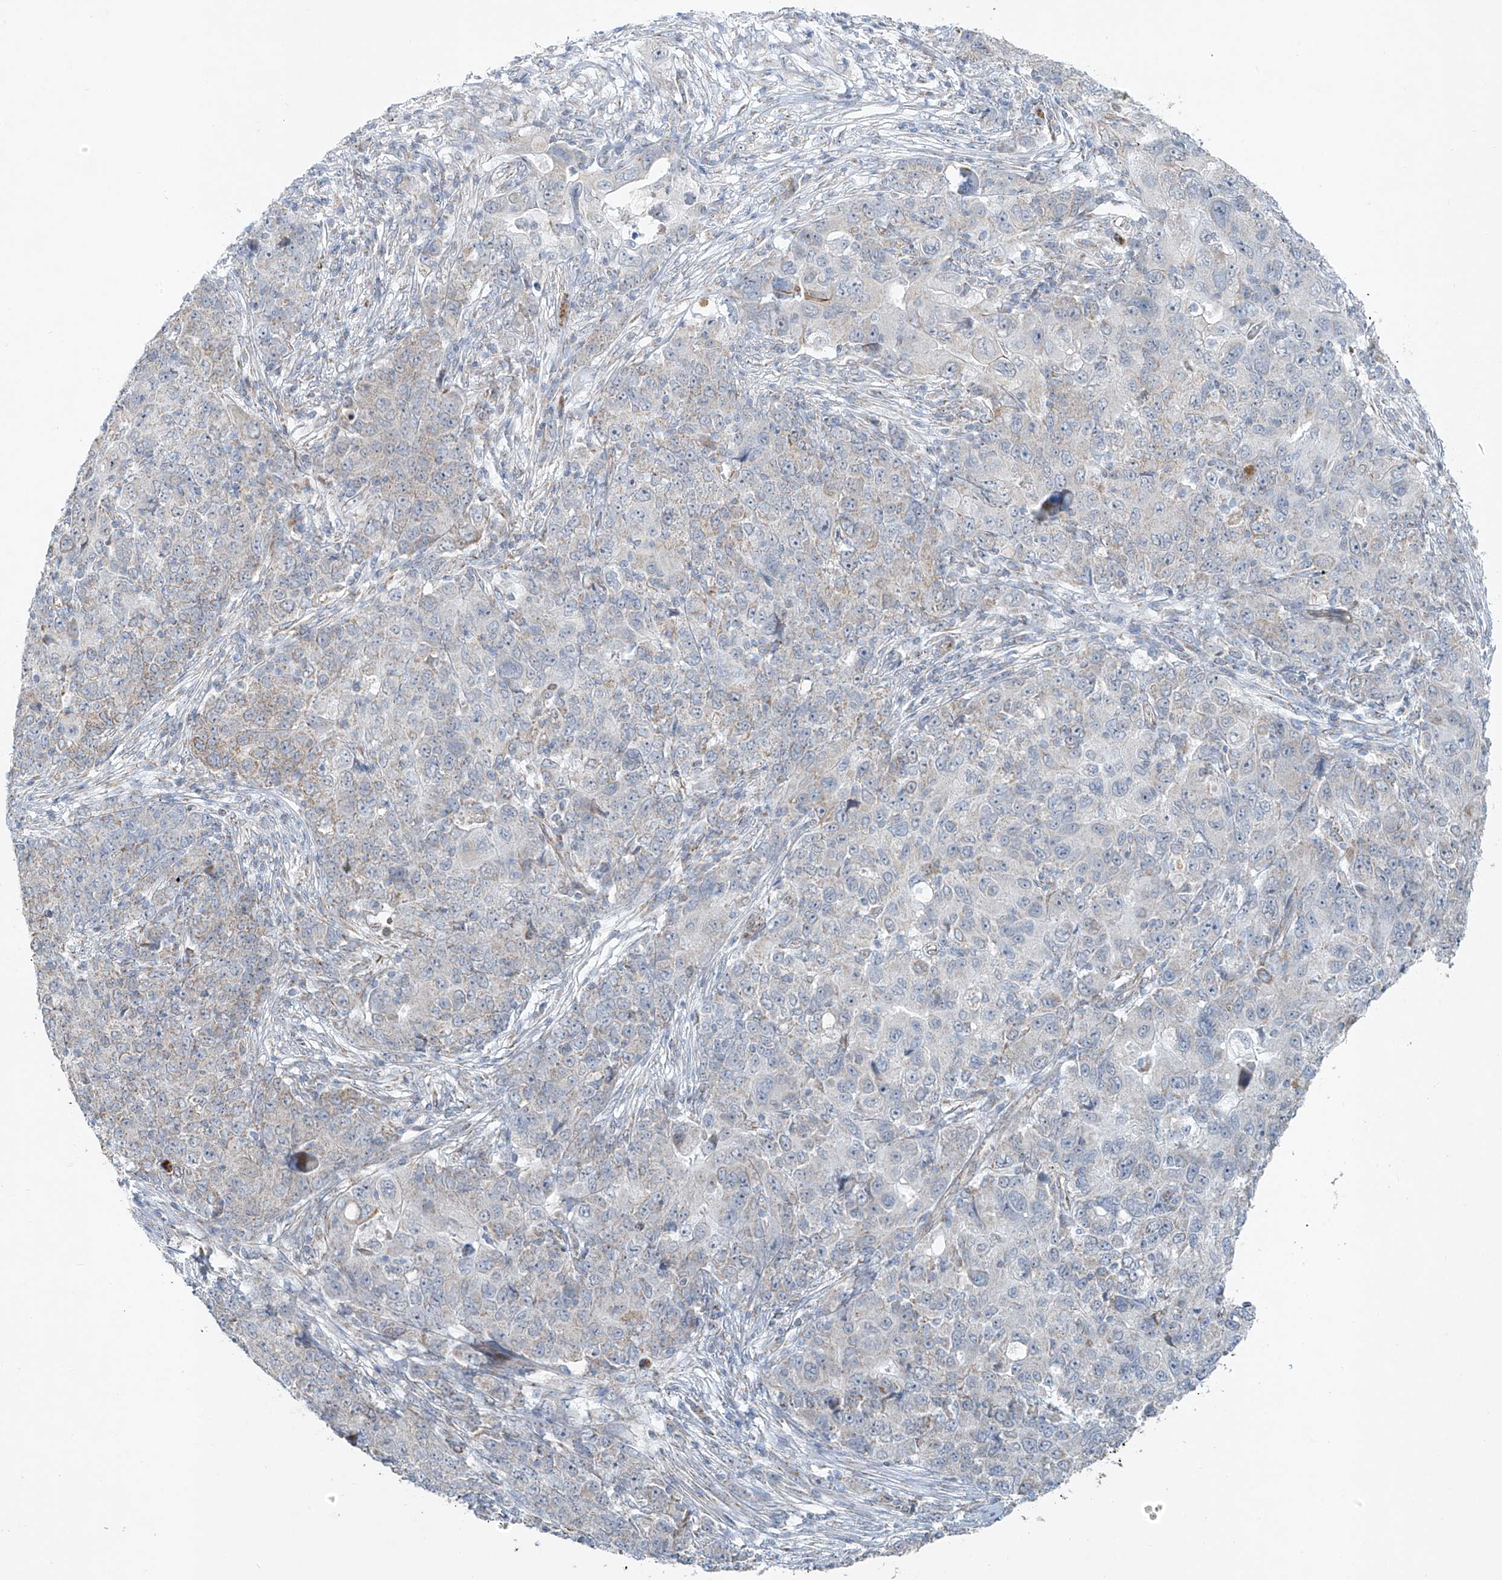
{"staining": {"intensity": "negative", "quantity": "none", "location": "none"}, "tissue": "ovarian cancer", "cell_type": "Tumor cells", "image_type": "cancer", "snomed": [{"axis": "morphology", "description": "Carcinoma, endometroid"}, {"axis": "topography", "description": "Ovary"}], "caption": "This photomicrograph is of endometroid carcinoma (ovarian) stained with immunohistochemistry (IHC) to label a protein in brown with the nuclei are counter-stained blue. There is no expression in tumor cells.", "gene": "SMDT1", "patient": {"sex": "female", "age": 42}}